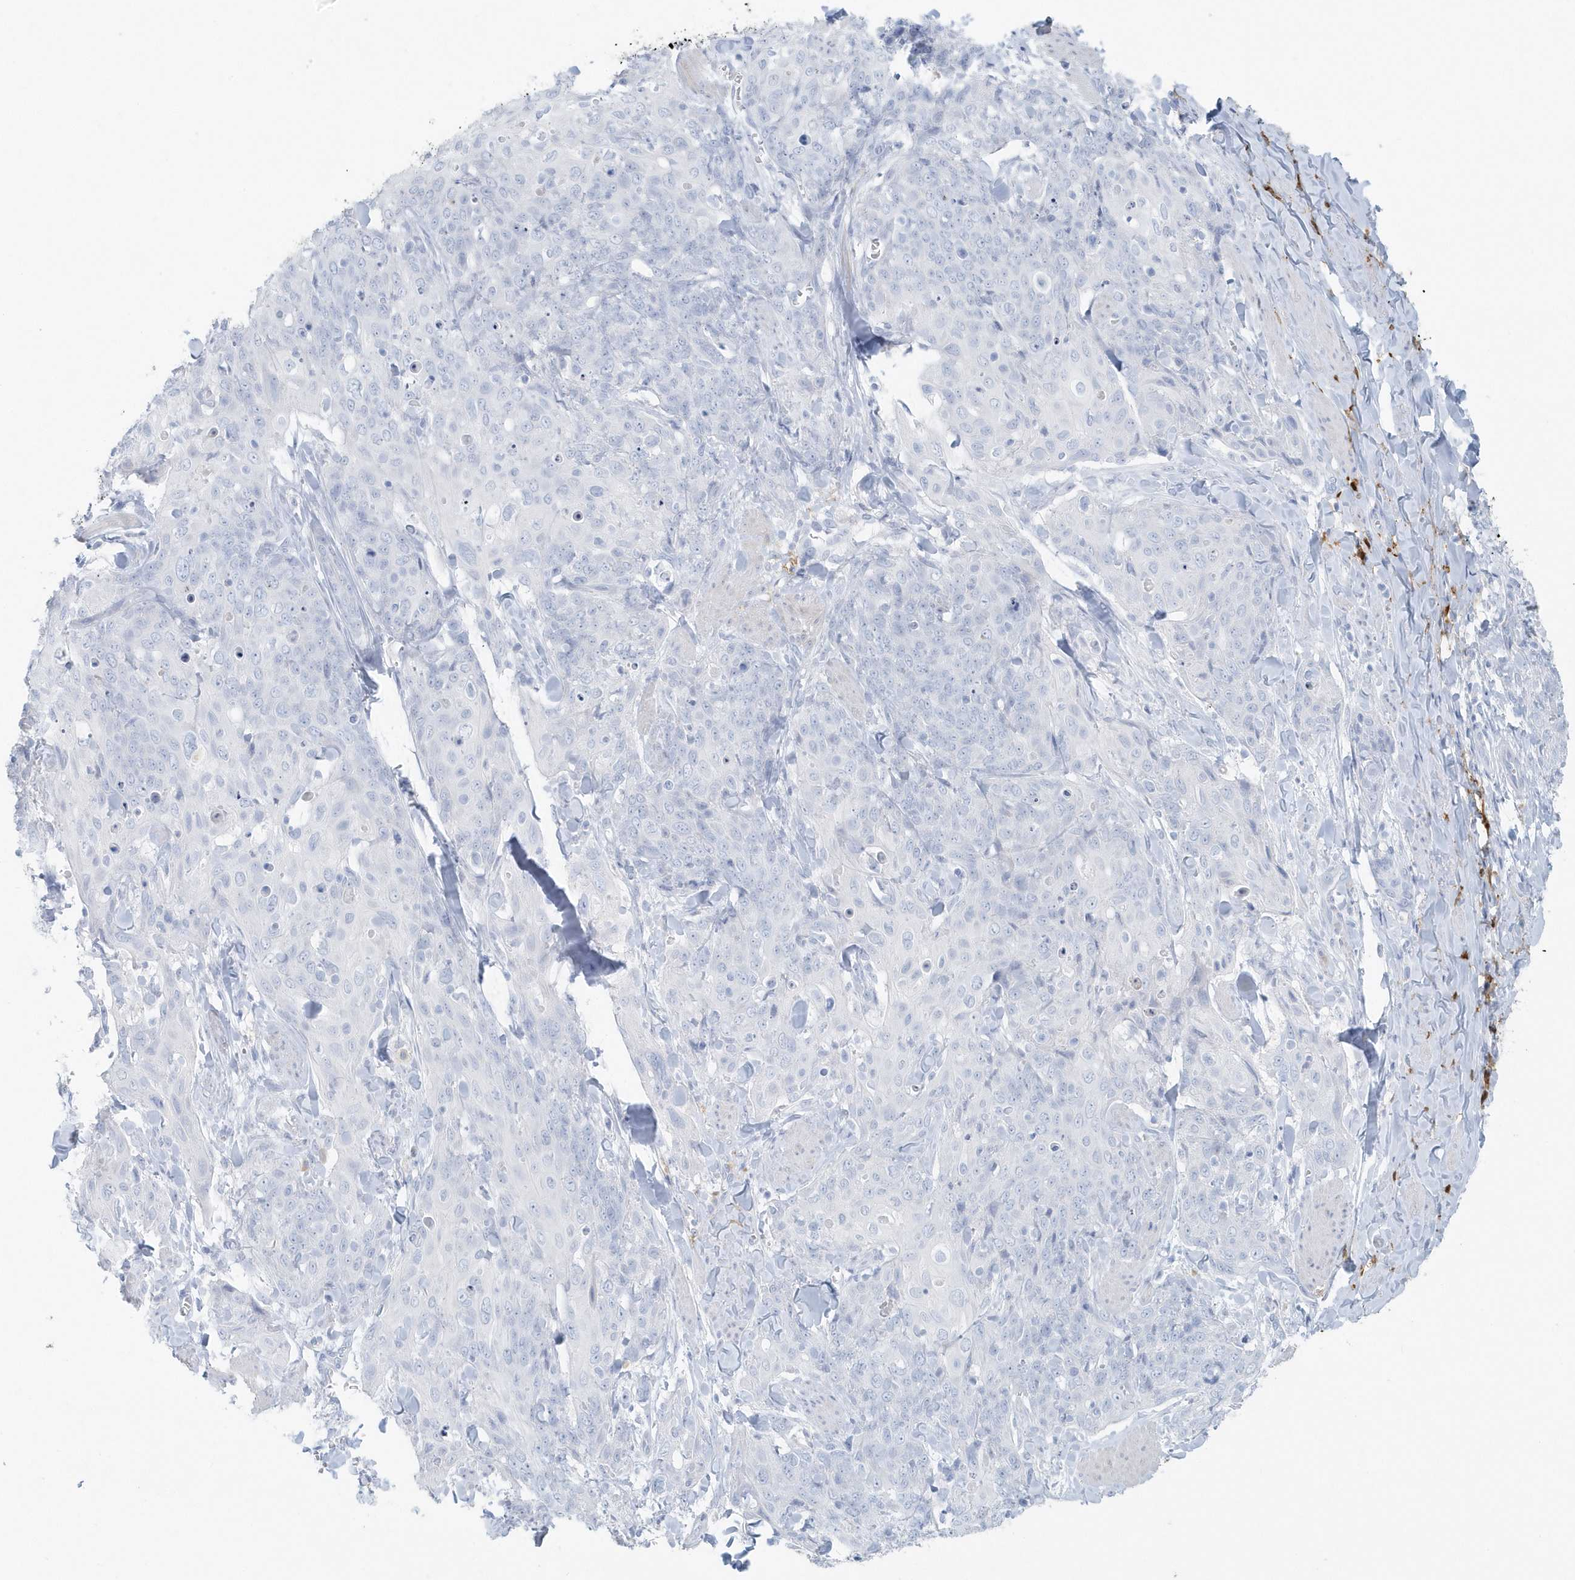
{"staining": {"intensity": "negative", "quantity": "none", "location": "none"}, "tissue": "skin cancer", "cell_type": "Tumor cells", "image_type": "cancer", "snomed": [{"axis": "morphology", "description": "Squamous cell carcinoma, NOS"}, {"axis": "topography", "description": "Skin"}, {"axis": "topography", "description": "Vulva"}], "caption": "The histopathology image shows no significant staining in tumor cells of skin cancer (squamous cell carcinoma).", "gene": "FAM98A", "patient": {"sex": "female", "age": 85}}